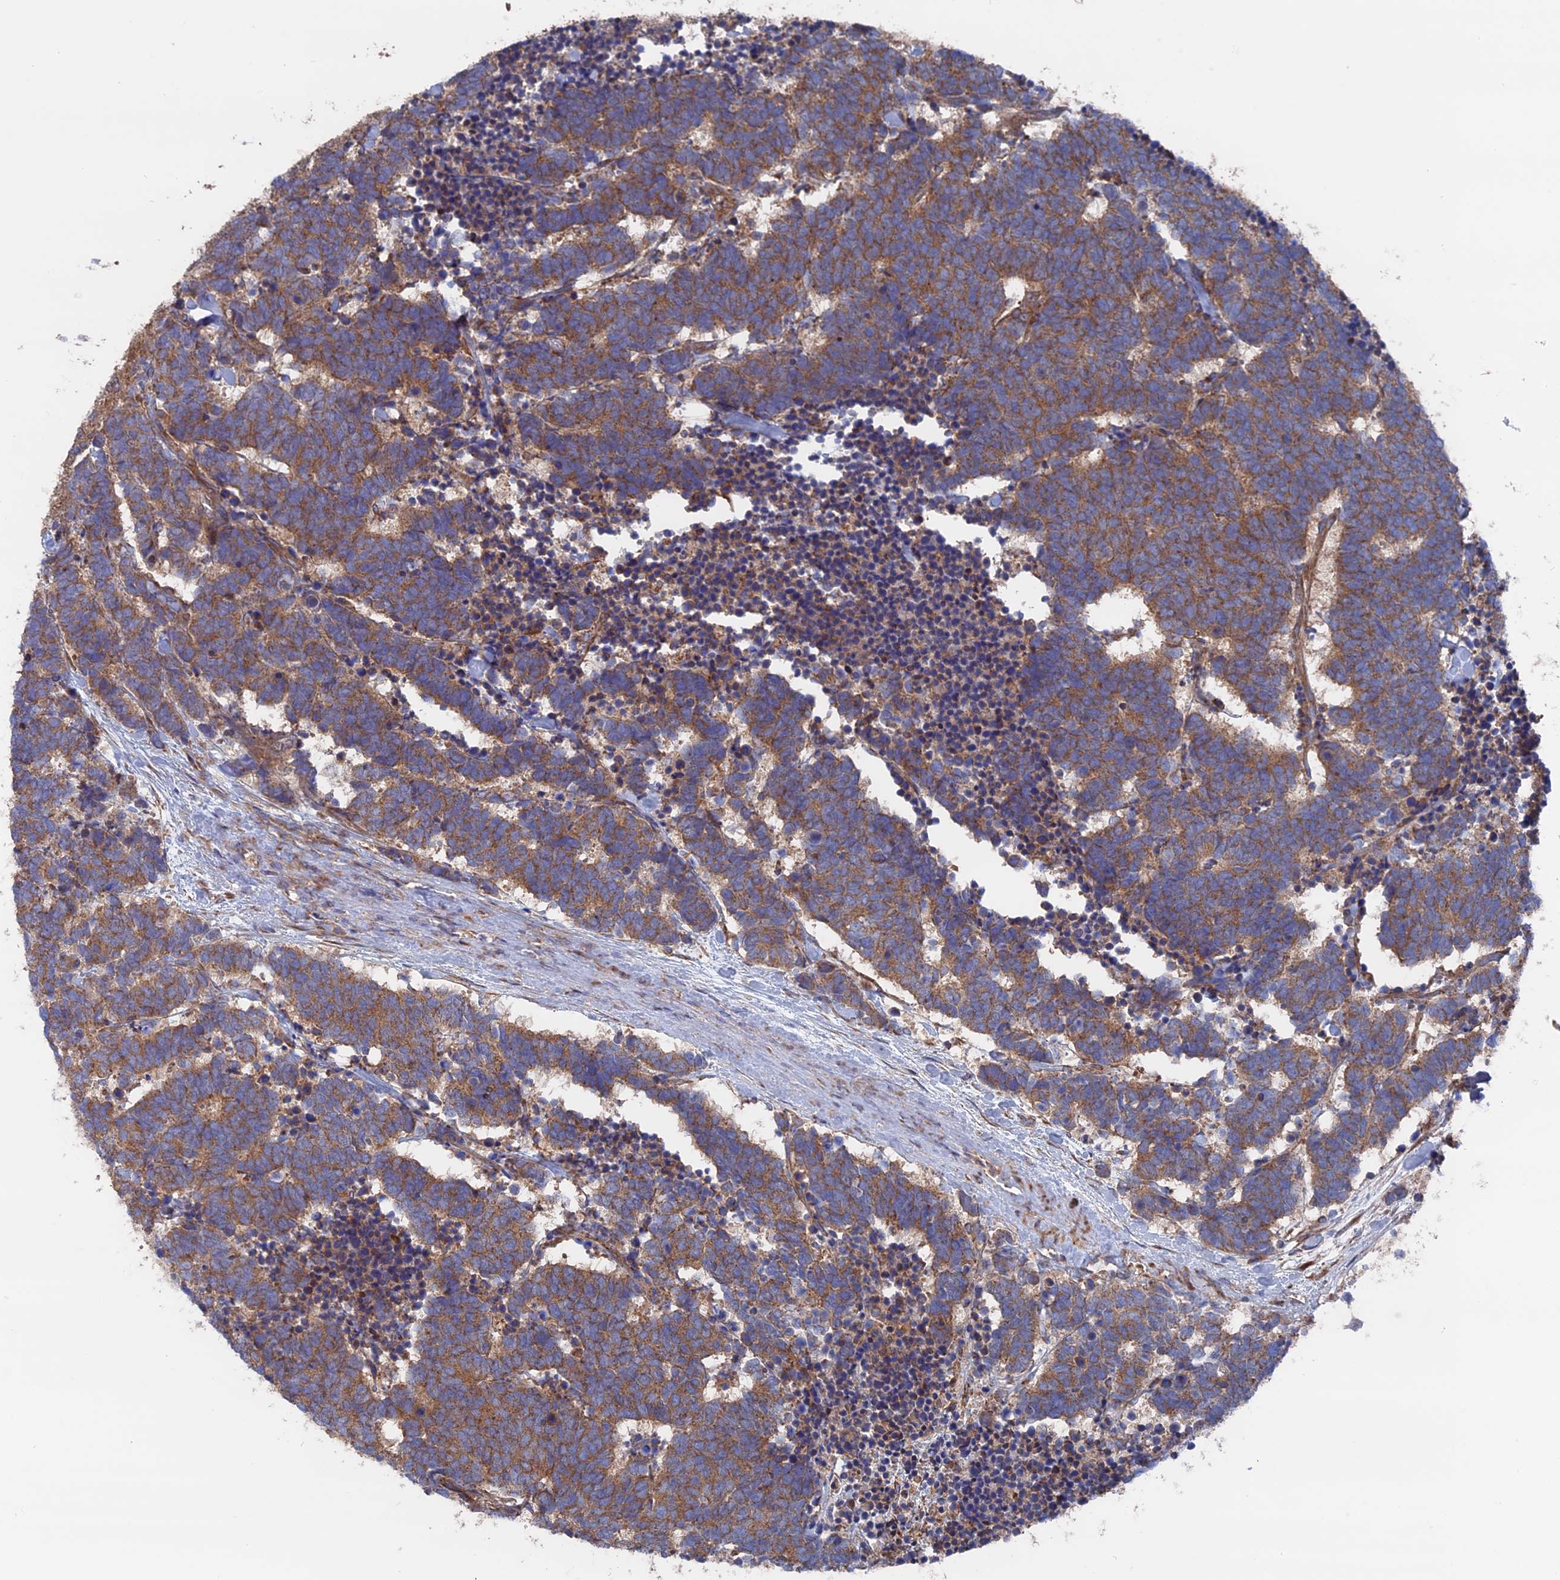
{"staining": {"intensity": "moderate", "quantity": ">75%", "location": "cytoplasmic/membranous"}, "tissue": "carcinoid", "cell_type": "Tumor cells", "image_type": "cancer", "snomed": [{"axis": "morphology", "description": "Carcinoma, NOS"}, {"axis": "morphology", "description": "Carcinoid, malignant, NOS"}, {"axis": "topography", "description": "Urinary bladder"}], "caption": "Carcinoid tissue shows moderate cytoplasmic/membranous positivity in approximately >75% of tumor cells", "gene": "TELO2", "patient": {"sex": "male", "age": 57}}